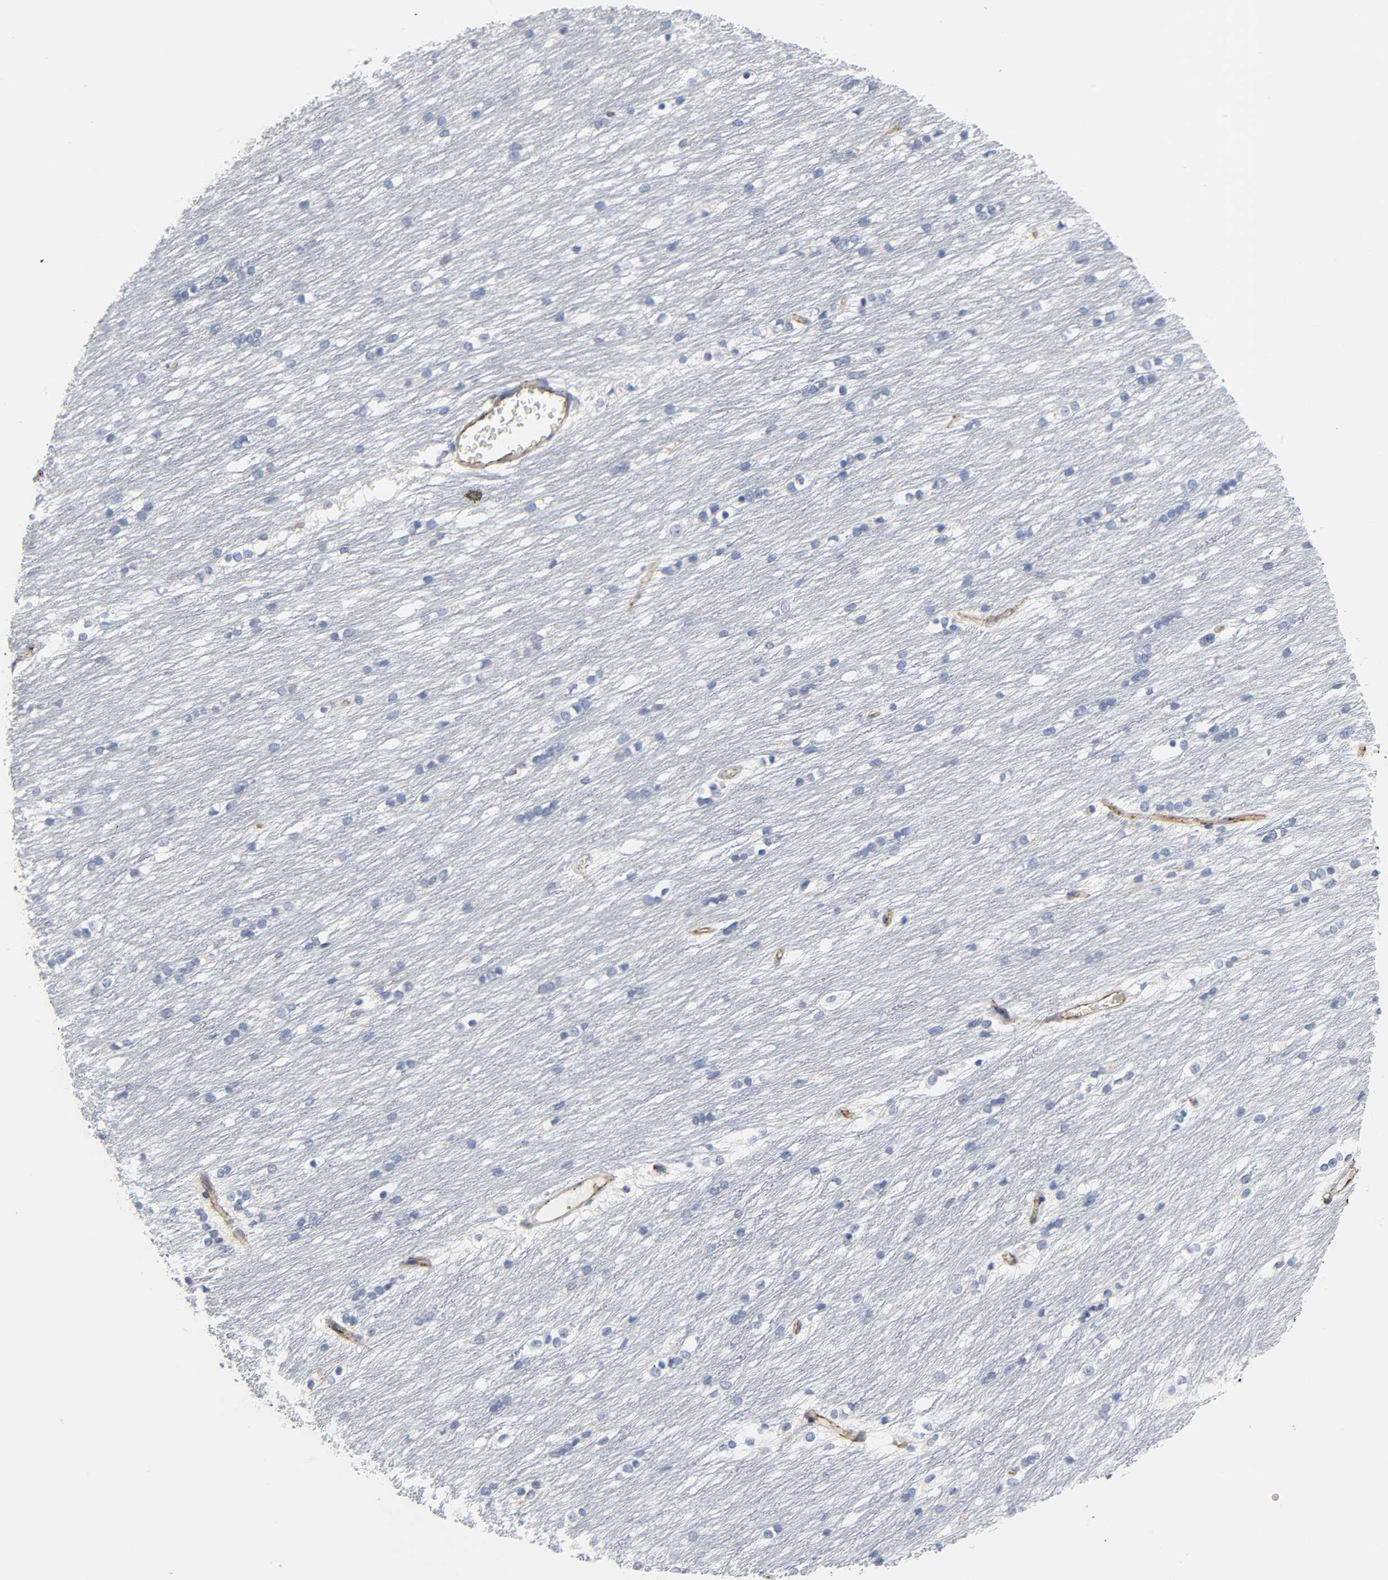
{"staining": {"intensity": "negative", "quantity": "none", "location": "none"}, "tissue": "caudate", "cell_type": "Glial cells", "image_type": "normal", "snomed": [{"axis": "morphology", "description": "Normal tissue, NOS"}, {"axis": "topography", "description": "Lateral ventricle wall"}], "caption": "Immunohistochemistry (IHC) image of benign human caudate stained for a protein (brown), which exhibits no positivity in glial cells.", "gene": "PECAM1", "patient": {"sex": "female", "age": 19}}